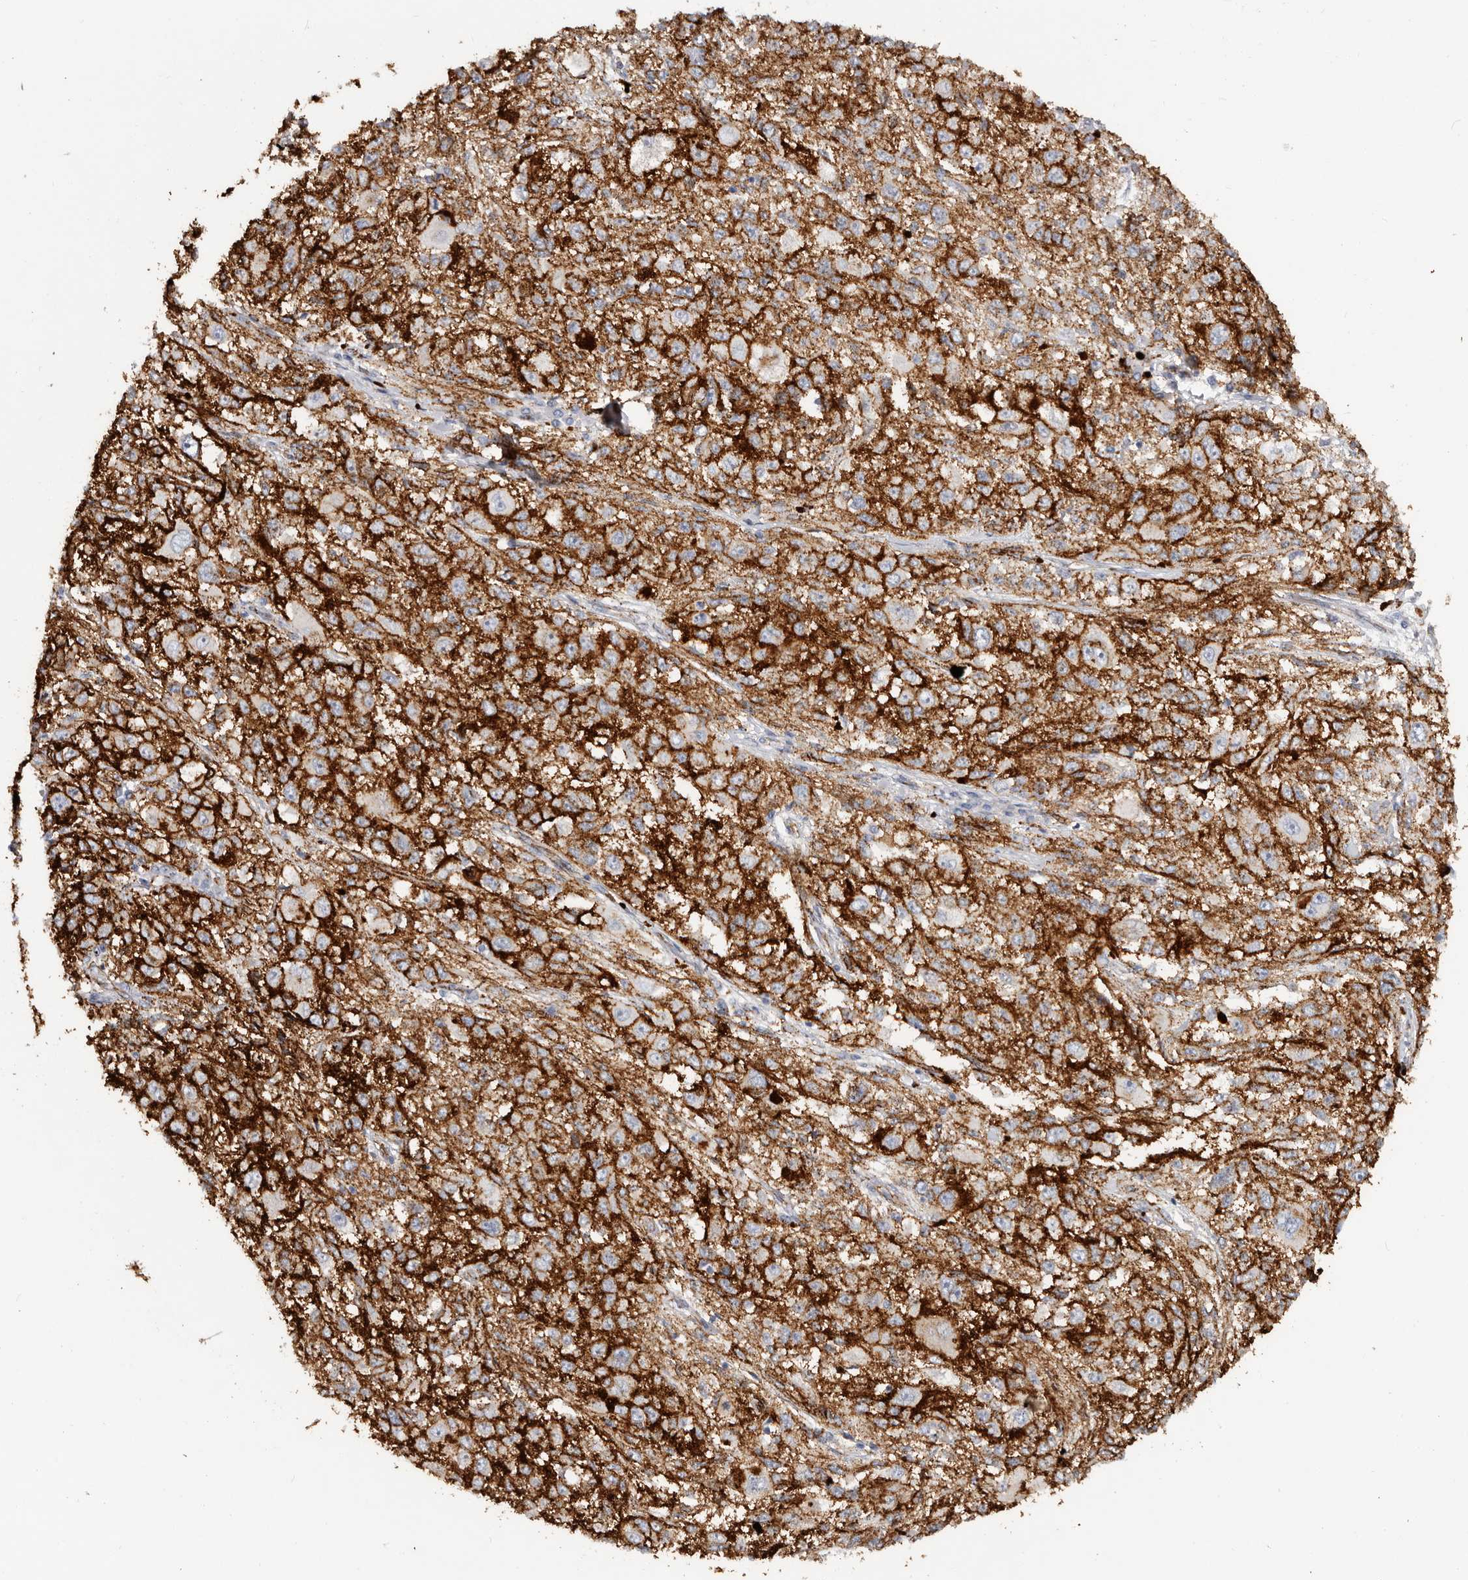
{"staining": {"intensity": "strong", "quantity": ">75%", "location": "cytoplasmic/membranous"}, "tissue": "melanoma", "cell_type": "Tumor cells", "image_type": "cancer", "snomed": [{"axis": "morphology", "description": "Necrosis, NOS"}, {"axis": "morphology", "description": "Malignant melanoma, NOS"}, {"axis": "topography", "description": "Skin"}], "caption": "High-magnification brightfield microscopy of melanoma stained with DAB (3,3'-diaminobenzidine) (brown) and counterstained with hematoxylin (blue). tumor cells exhibit strong cytoplasmic/membranous positivity is seen in about>75% of cells.", "gene": "CTNNB1", "patient": {"sex": "female", "age": 87}}